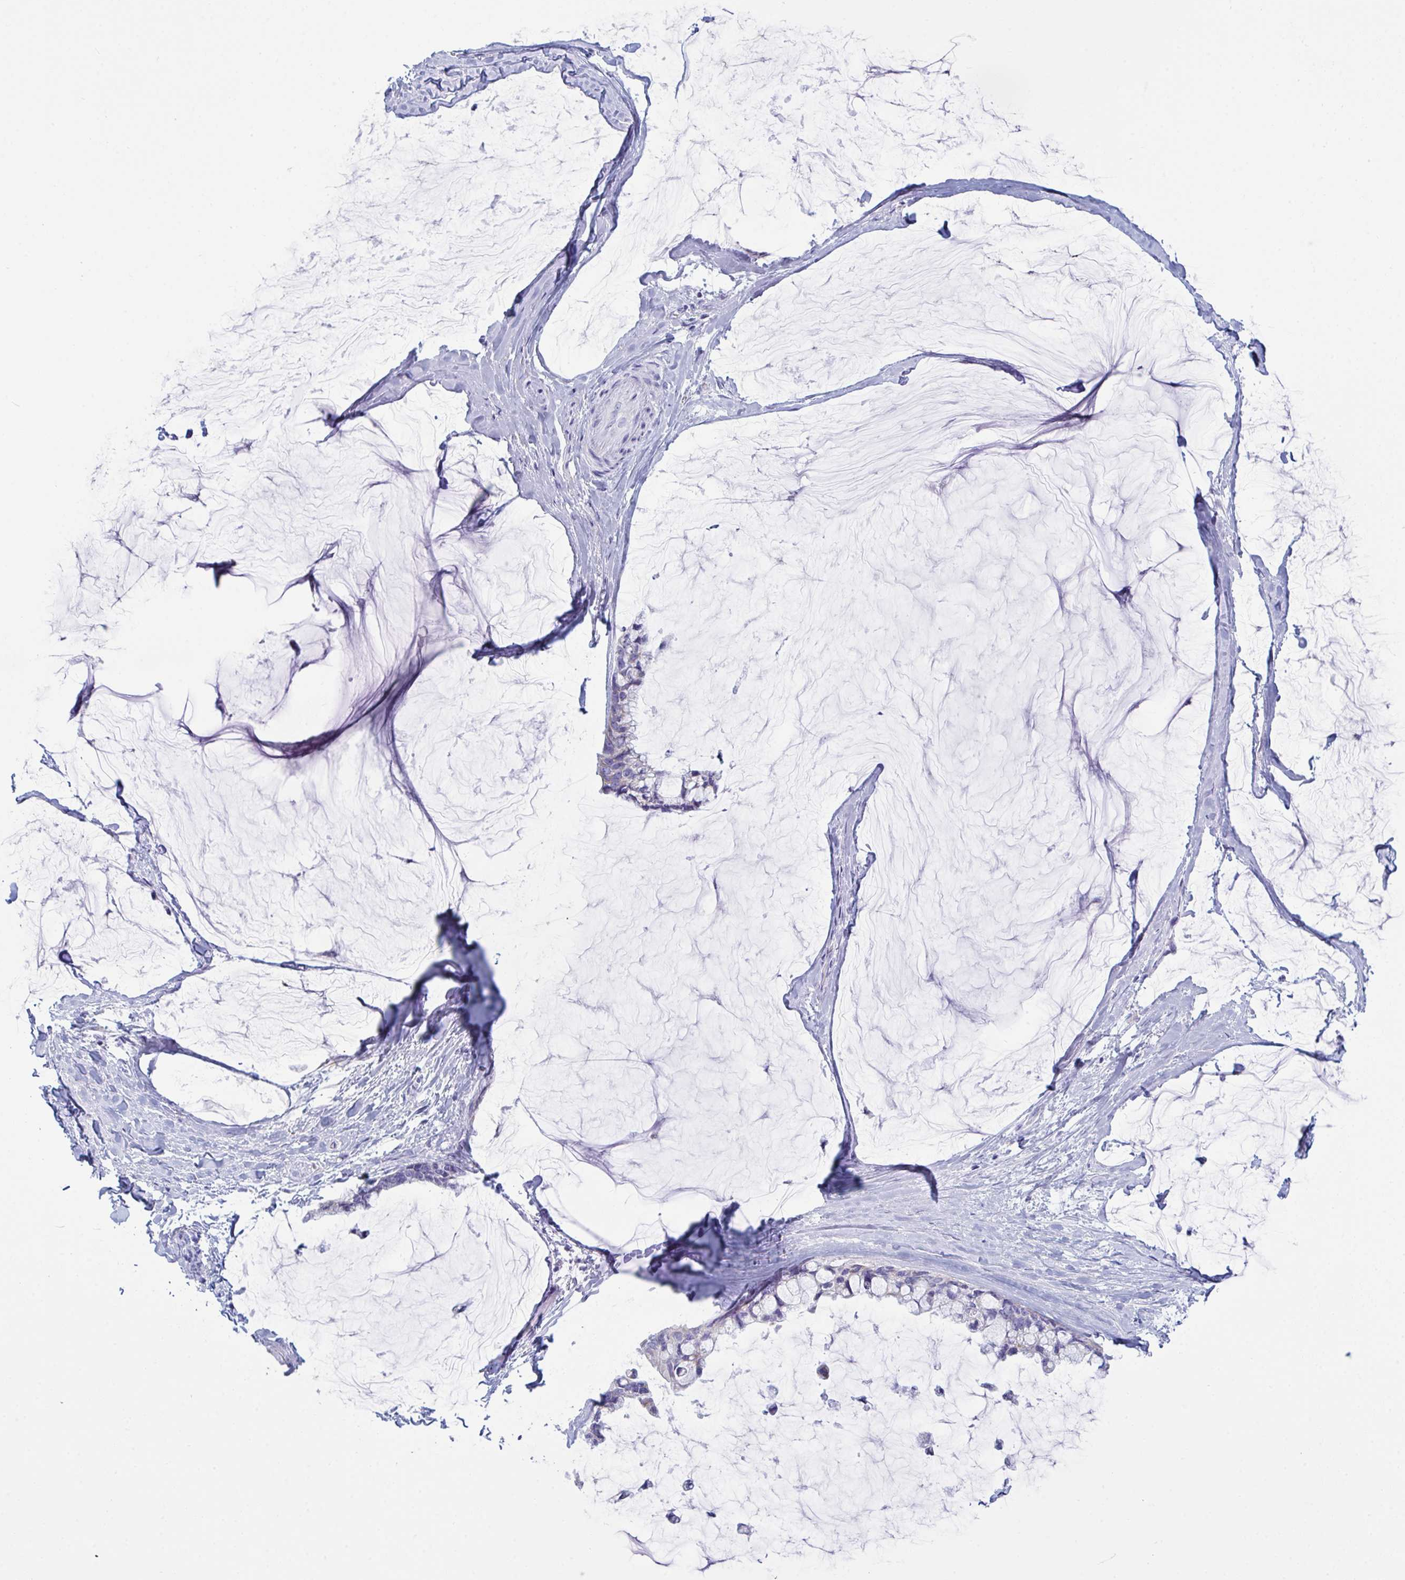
{"staining": {"intensity": "negative", "quantity": "none", "location": "none"}, "tissue": "ovarian cancer", "cell_type": "Tumor cells", "image_type": "cancer", "snomed": [{"axis": "morphology", "description": "Cystadenocarcinoma, mucinous, NOS"}, {"axis": "topography", "description": "Ovary"}], "caption": "Ovarian mucinous cystadenocarcinoma was stained to show a protein in brown. There is no significant staining in tumor cells.", "gene": "BBS1", "patient": {"sex": "female", "age": 39}}